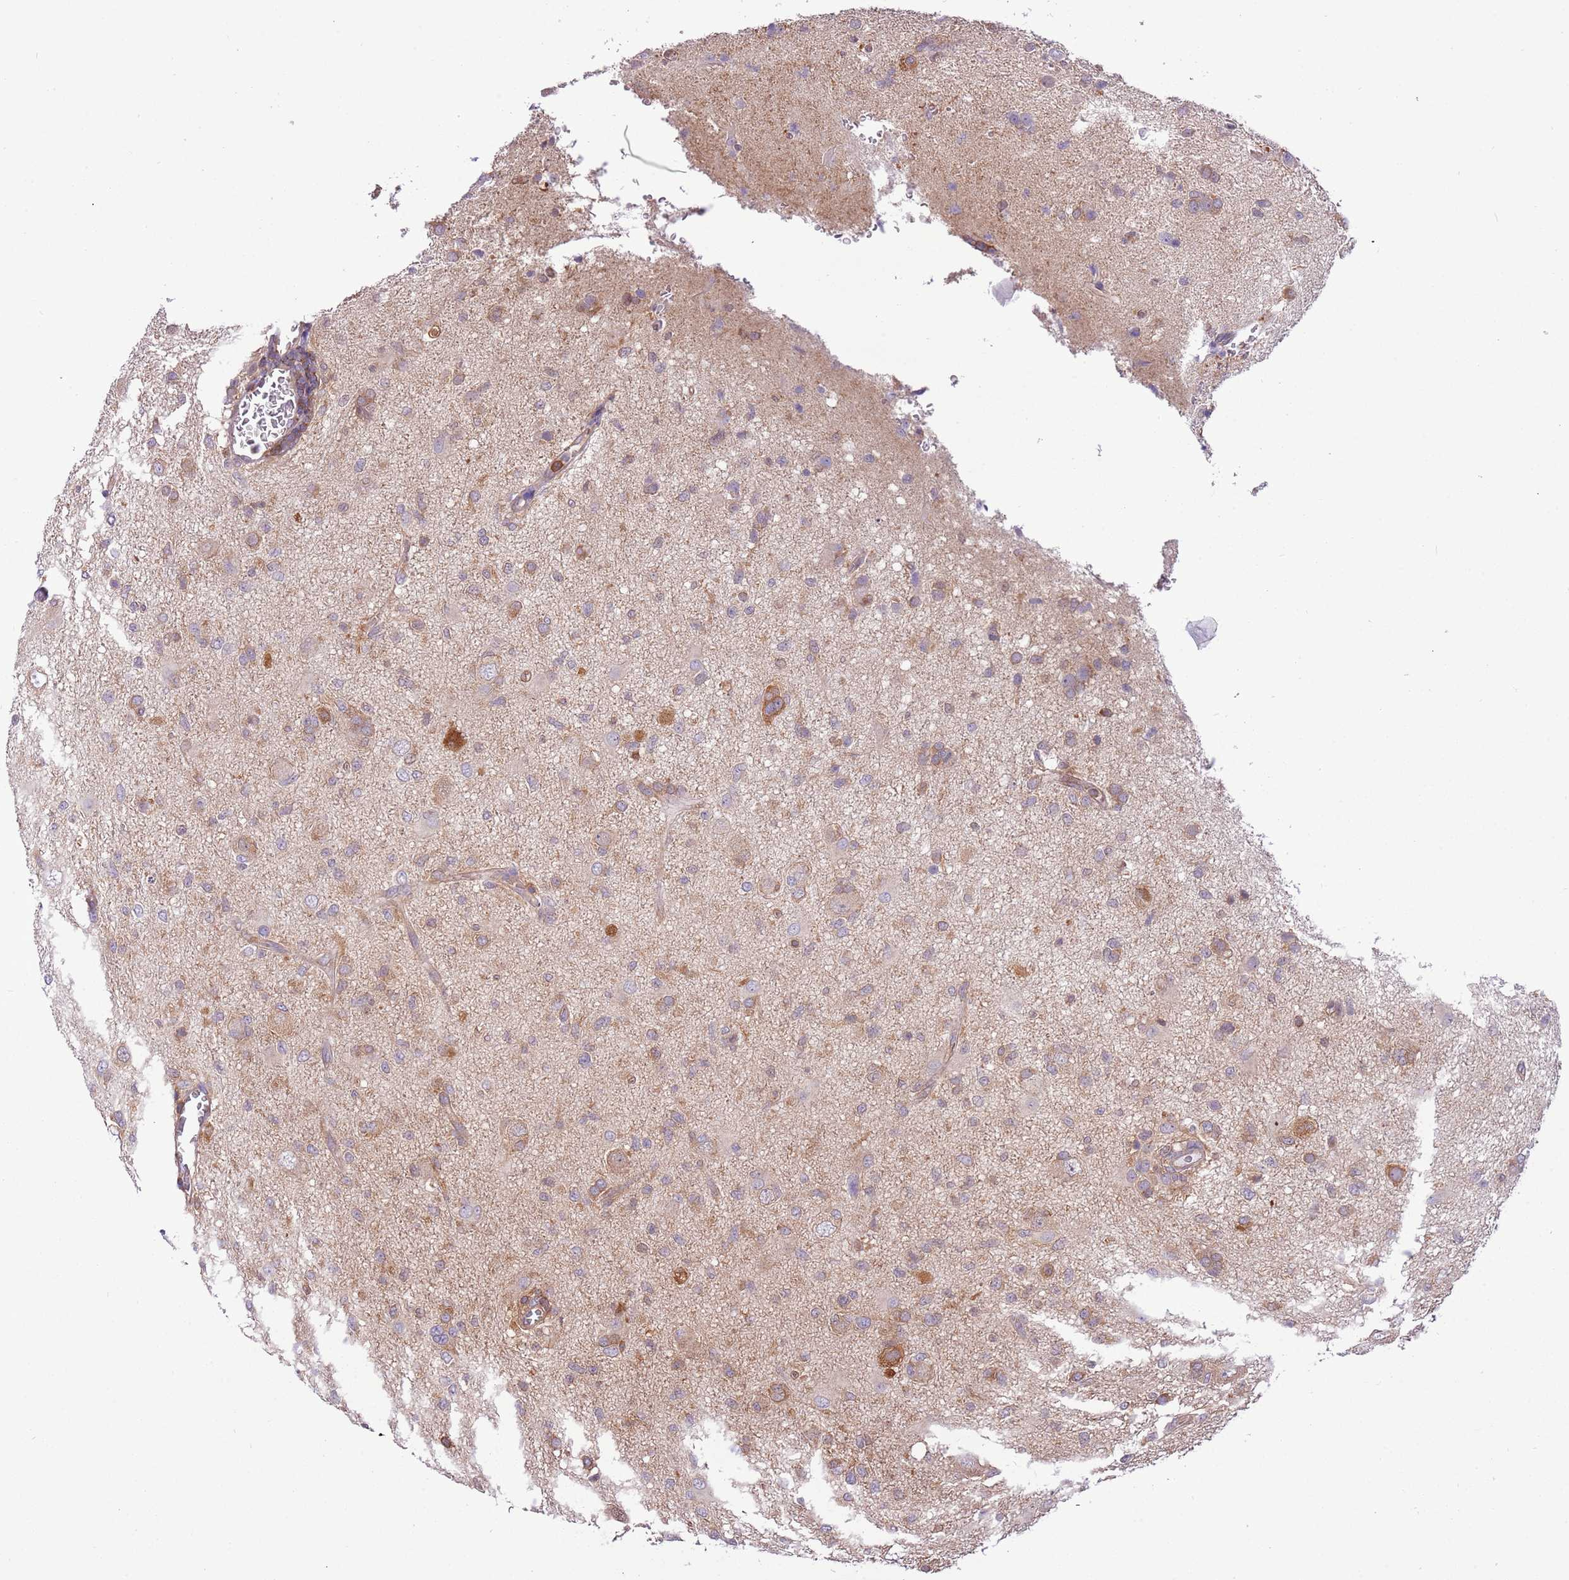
{"staining": {"intensity": "moderate", "quantity": "<25%", "location": "cytoplasmic/membranous"}, "tissue": "glioma", "cell_type": "Tumor cells", "image_type": "cancer", "snomed": [{"axis": "morphology", "description": "Glioma, malignant, High grade"}, {"axis": "topography", "description": "Brain"}], "caption": "Immunohistochemical staining of human glioma exhibits moderate cytoplasmic/membranous protein expression in approximately <25% of tumor cells.", "gene": "STIP1", "patient": {"sex": "female", "age": 57}}